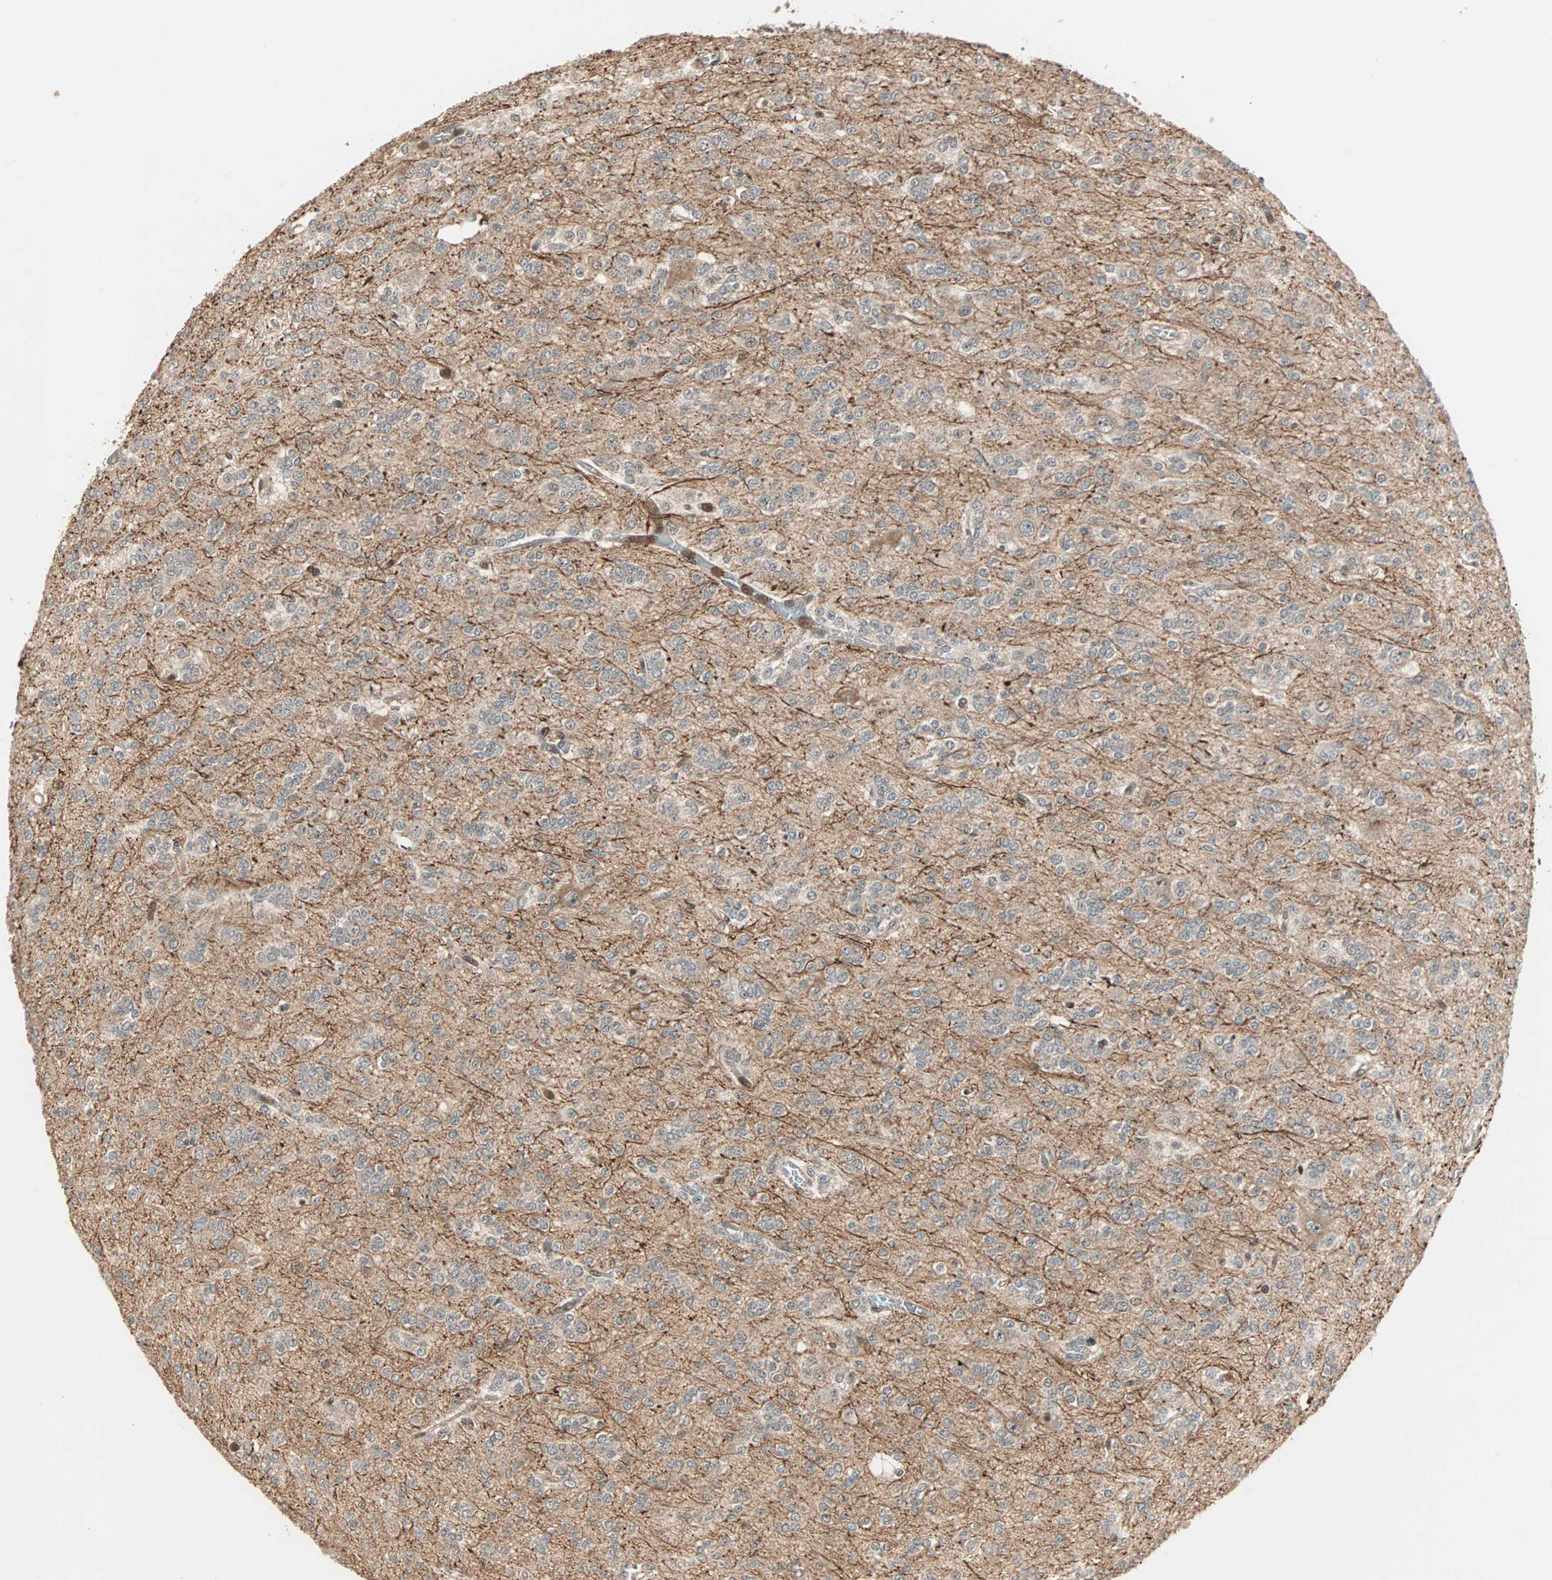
{"staining": {"intensity": "moderate", "quantity": ">75%", "location": "cytoplasmic/membranous,nuclear"}, "tissue": "glioma", "cell_type": "Tumor cells", "image_type": "cancer", "snomed": [{"axis": "morphology", "description": "Glioma, malignant, Low grade"}, {"axis": "topography", "description": "Brain"}], "caption": "Immunohistochemical staining of glioma demonstrates moderate cytoplasmic/membranous and nuclear protein positivity in about >75% of tumor cells.", "gene": "ZBED9", "patient": {"sex": "male", "age": 38}}